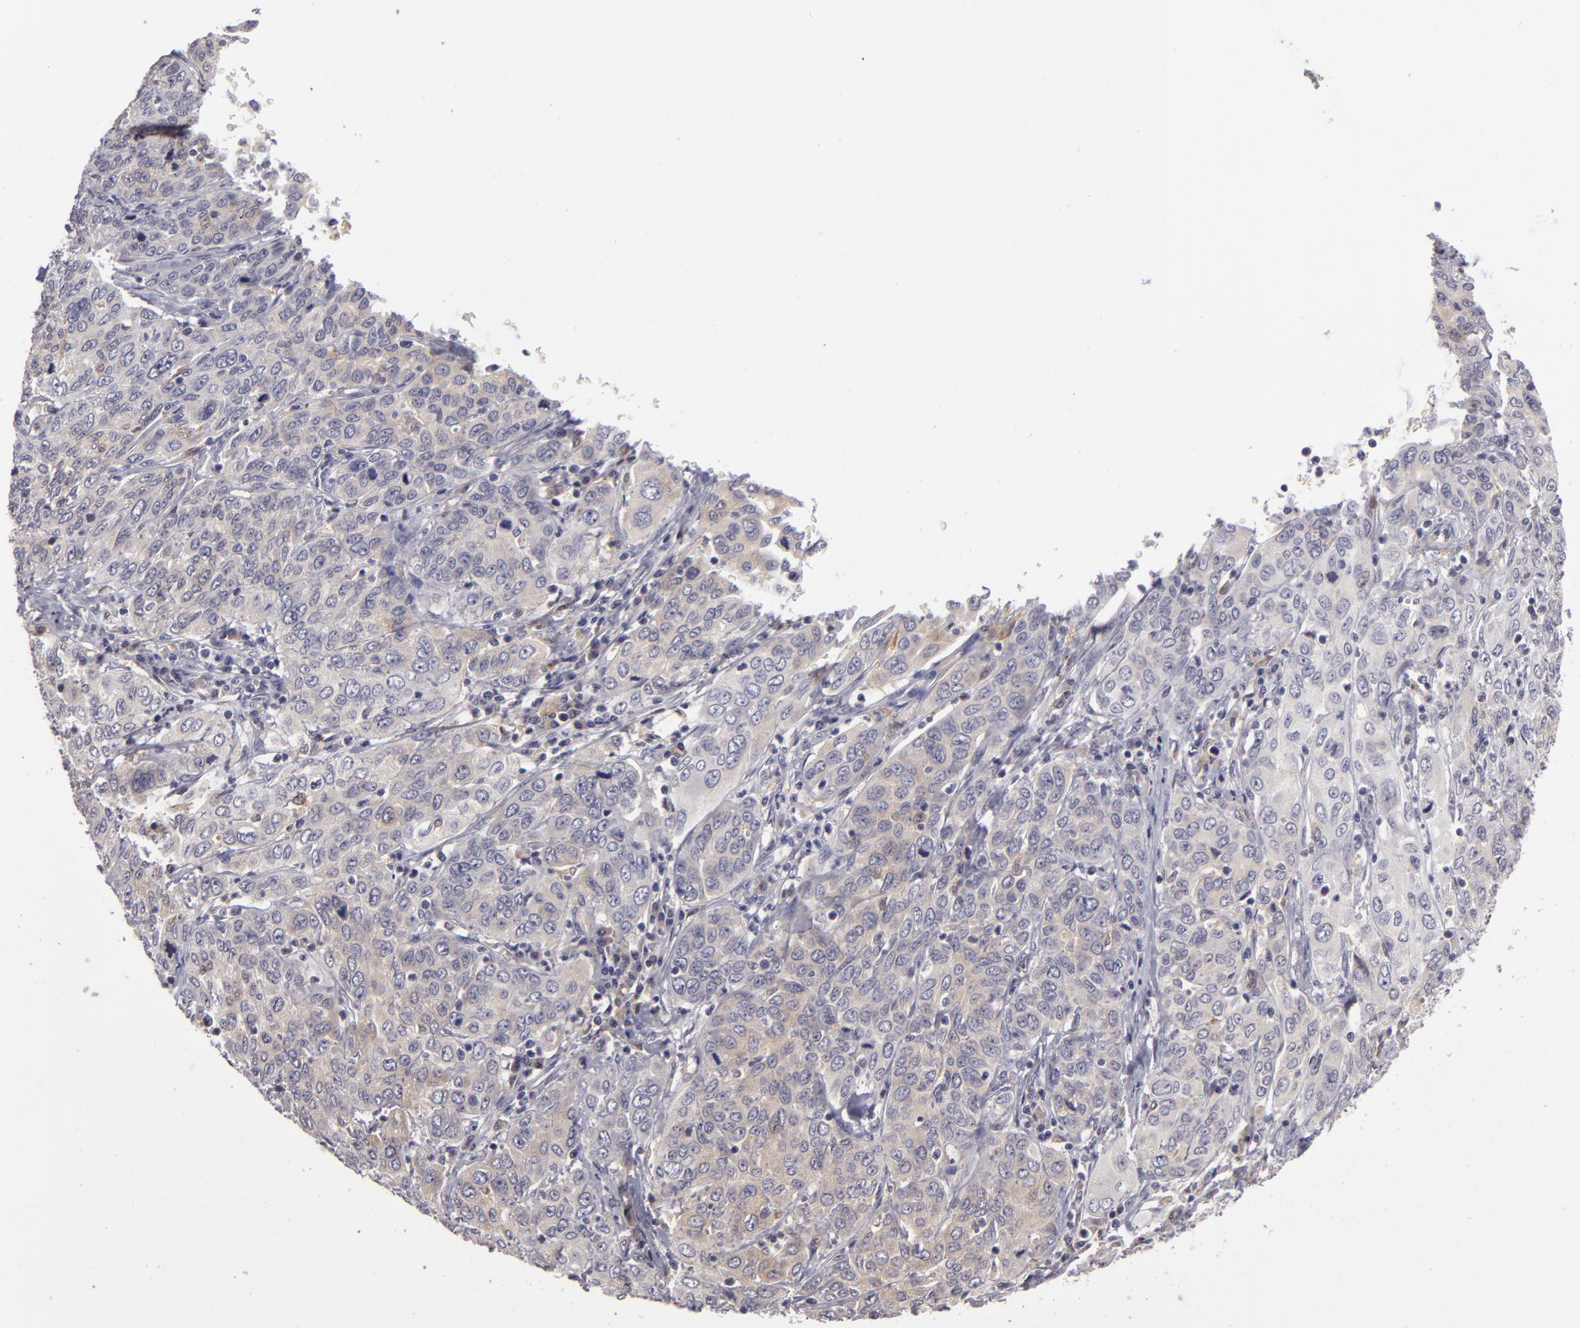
{"staining": {"intensity": "weak", "quantity": "<25%", "location": "cytoplasmic/membranous"}, "tissue": "cervical cancer", "cell_type": "Tumor cells", "image_type": "cancer", "snomed": [{"axis": "morphology", "description": "Squamous cell carcinoma, NOS"}, {"axis": "topography", "description": "Cervix"}], "caption": "The photomicrograph demonstrates no significant expression in tumor cells of cervical cancer (squamous cell carcinoma).", "gene": "ZNF229", "patient": {"sex": "female", "age": 38}}